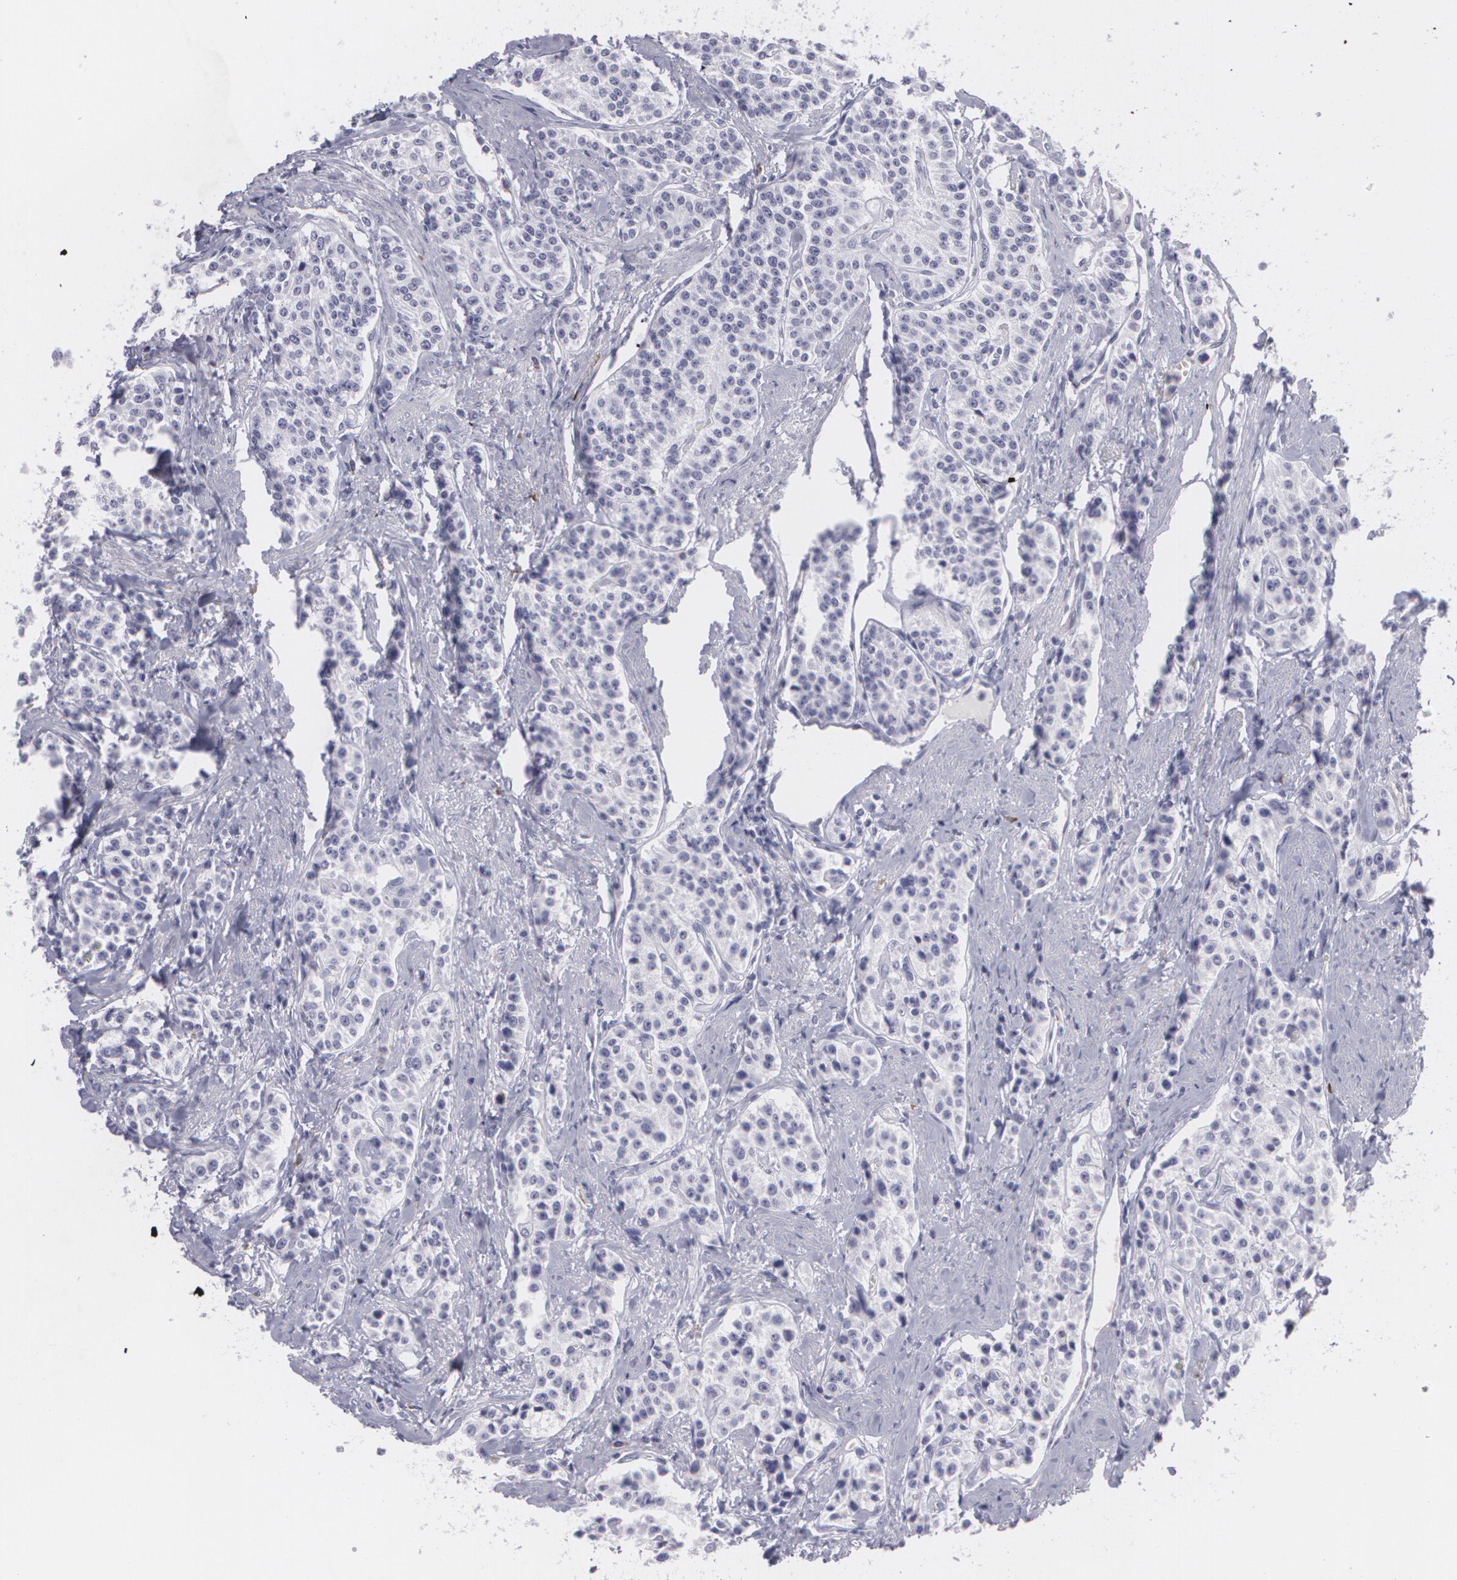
{"staining": {"intensity": "negative", "quantity": "none", "location": "none"}, "tissue": "carcinoid", "cell_type": "Tumor cells", "image_type": "cancer", "snomed": [{"axis": "morphology", "description": "Carcinoid, malignant, NOS"}, {"axis": "topography", "description": "Stomach"}], "caption": "Image shows no significant protein expression in tumor cells of carcinoid.", "gene": "MAP2", "patient": {"sex": "female", "age": 76}}